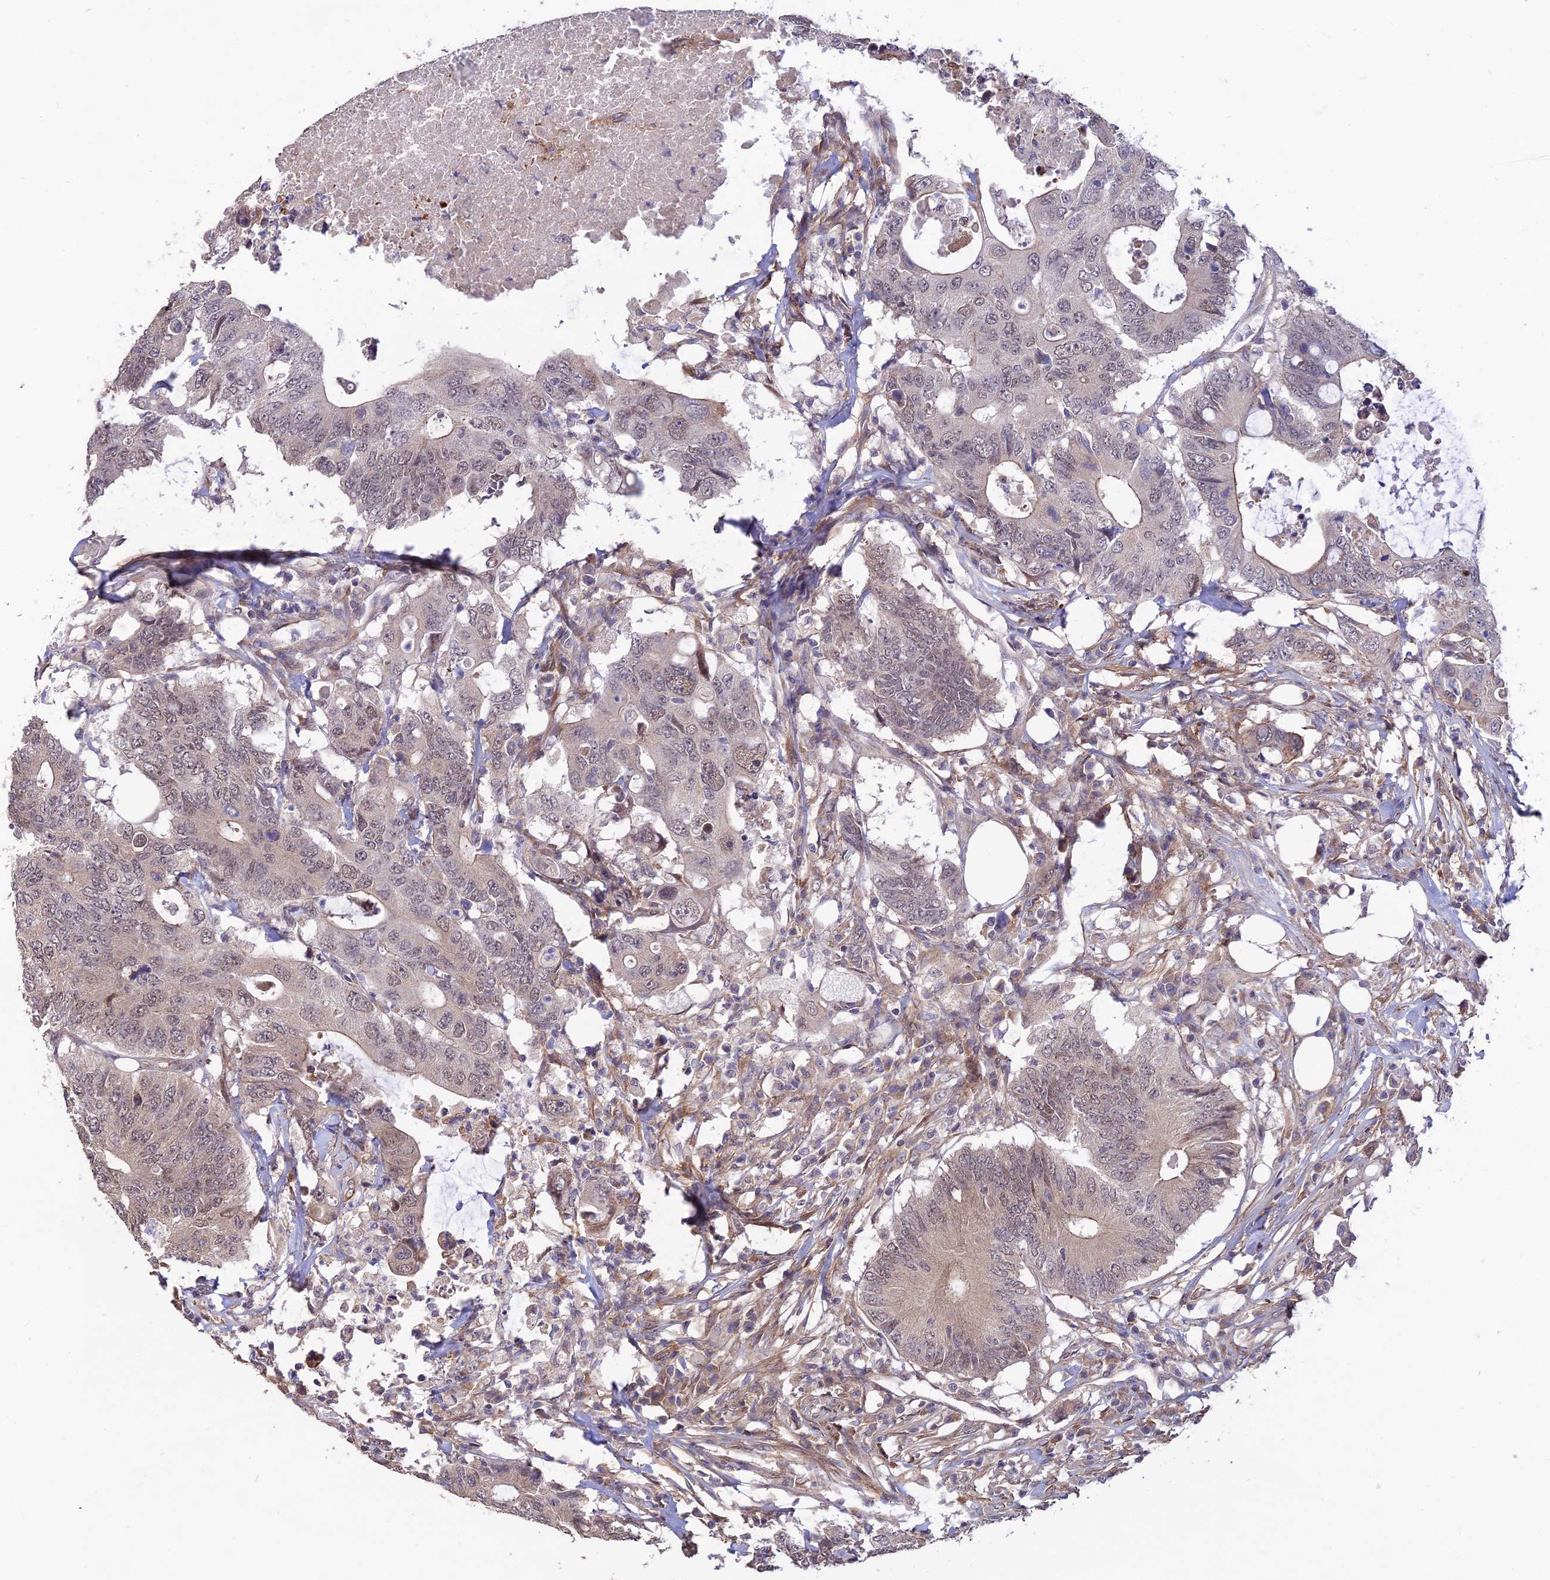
{"staining": {"intensity": "weak", "quantity": "<25%", "location": "nuclear"}, "tissue": "colorectal cancer", "cell_type": "Tumor cells", "image_type": "cancer", "snomed": [{"axis": "morphology", "description": "Adenocarcinoma, NOS"}, {"axis": "topography", "description": "Colon"}], "caption": "Immunohistochemistry of colorectal adenocarcinoma demonstrates no staining in tumor cells.", "gene": "PAGR1", "patient": {"sex": "male", "age": 71}}